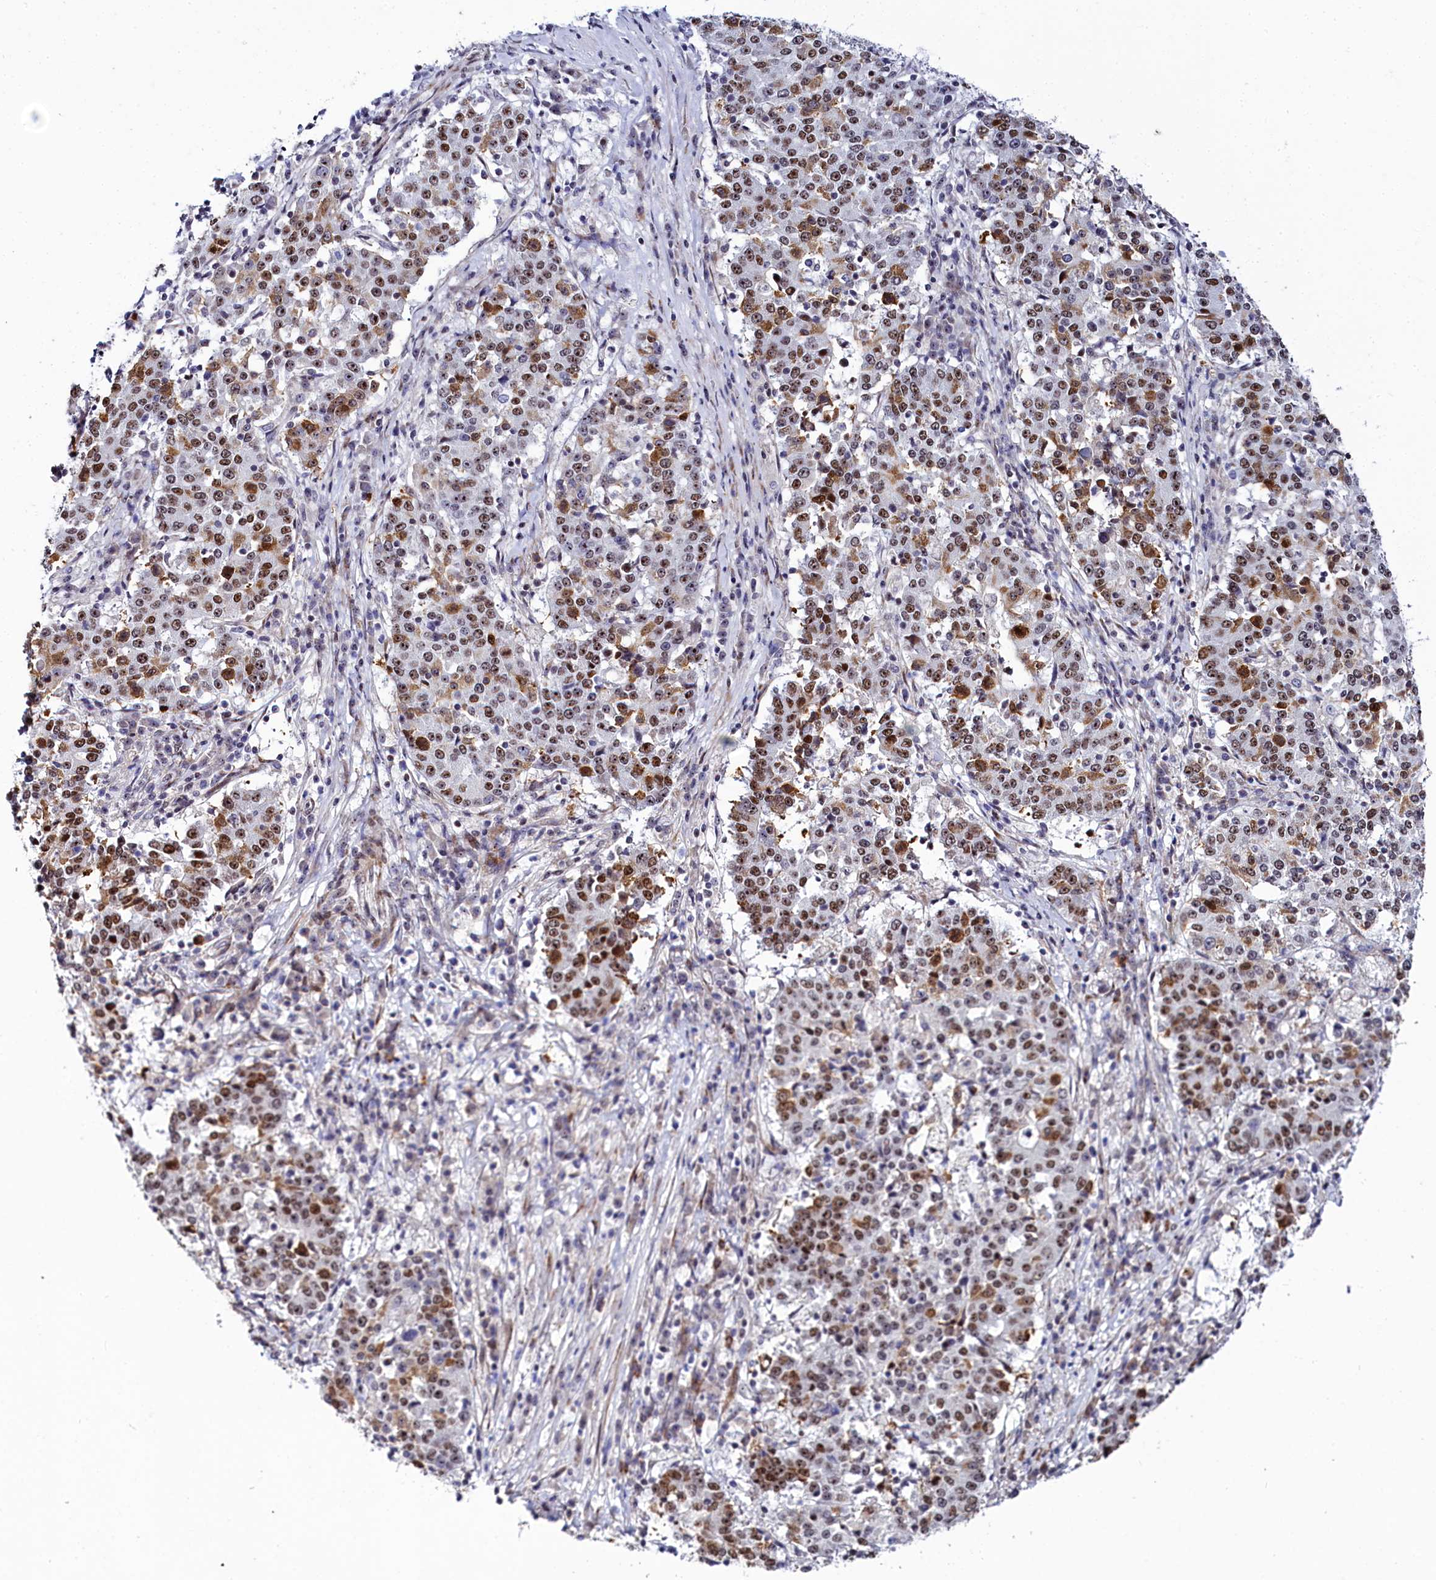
{"staining": {"intensity": "moderate", "quantity": ">75%", "location": "nuclear"}, "tissue": "stomach cancer", "cell_type": "Tumor cells", "image_type": "cancer", "snomed": [{"axis": "morphology", "description": "Adenocarcinoma, NOS"}, {"axis": "topography", "description": "Stomach"}], "caption": "IHC image of neoplastic tissue: stomach adenocarcinoma stained using immunohistochemistry (IHC) reveals medium levels of moderate protein expression localized specifically in the nuclear of tumor cells, appearing as a nuclear brown color.", "gene": "TCOF1", "patient": {"sex": "male", "age": 59}}